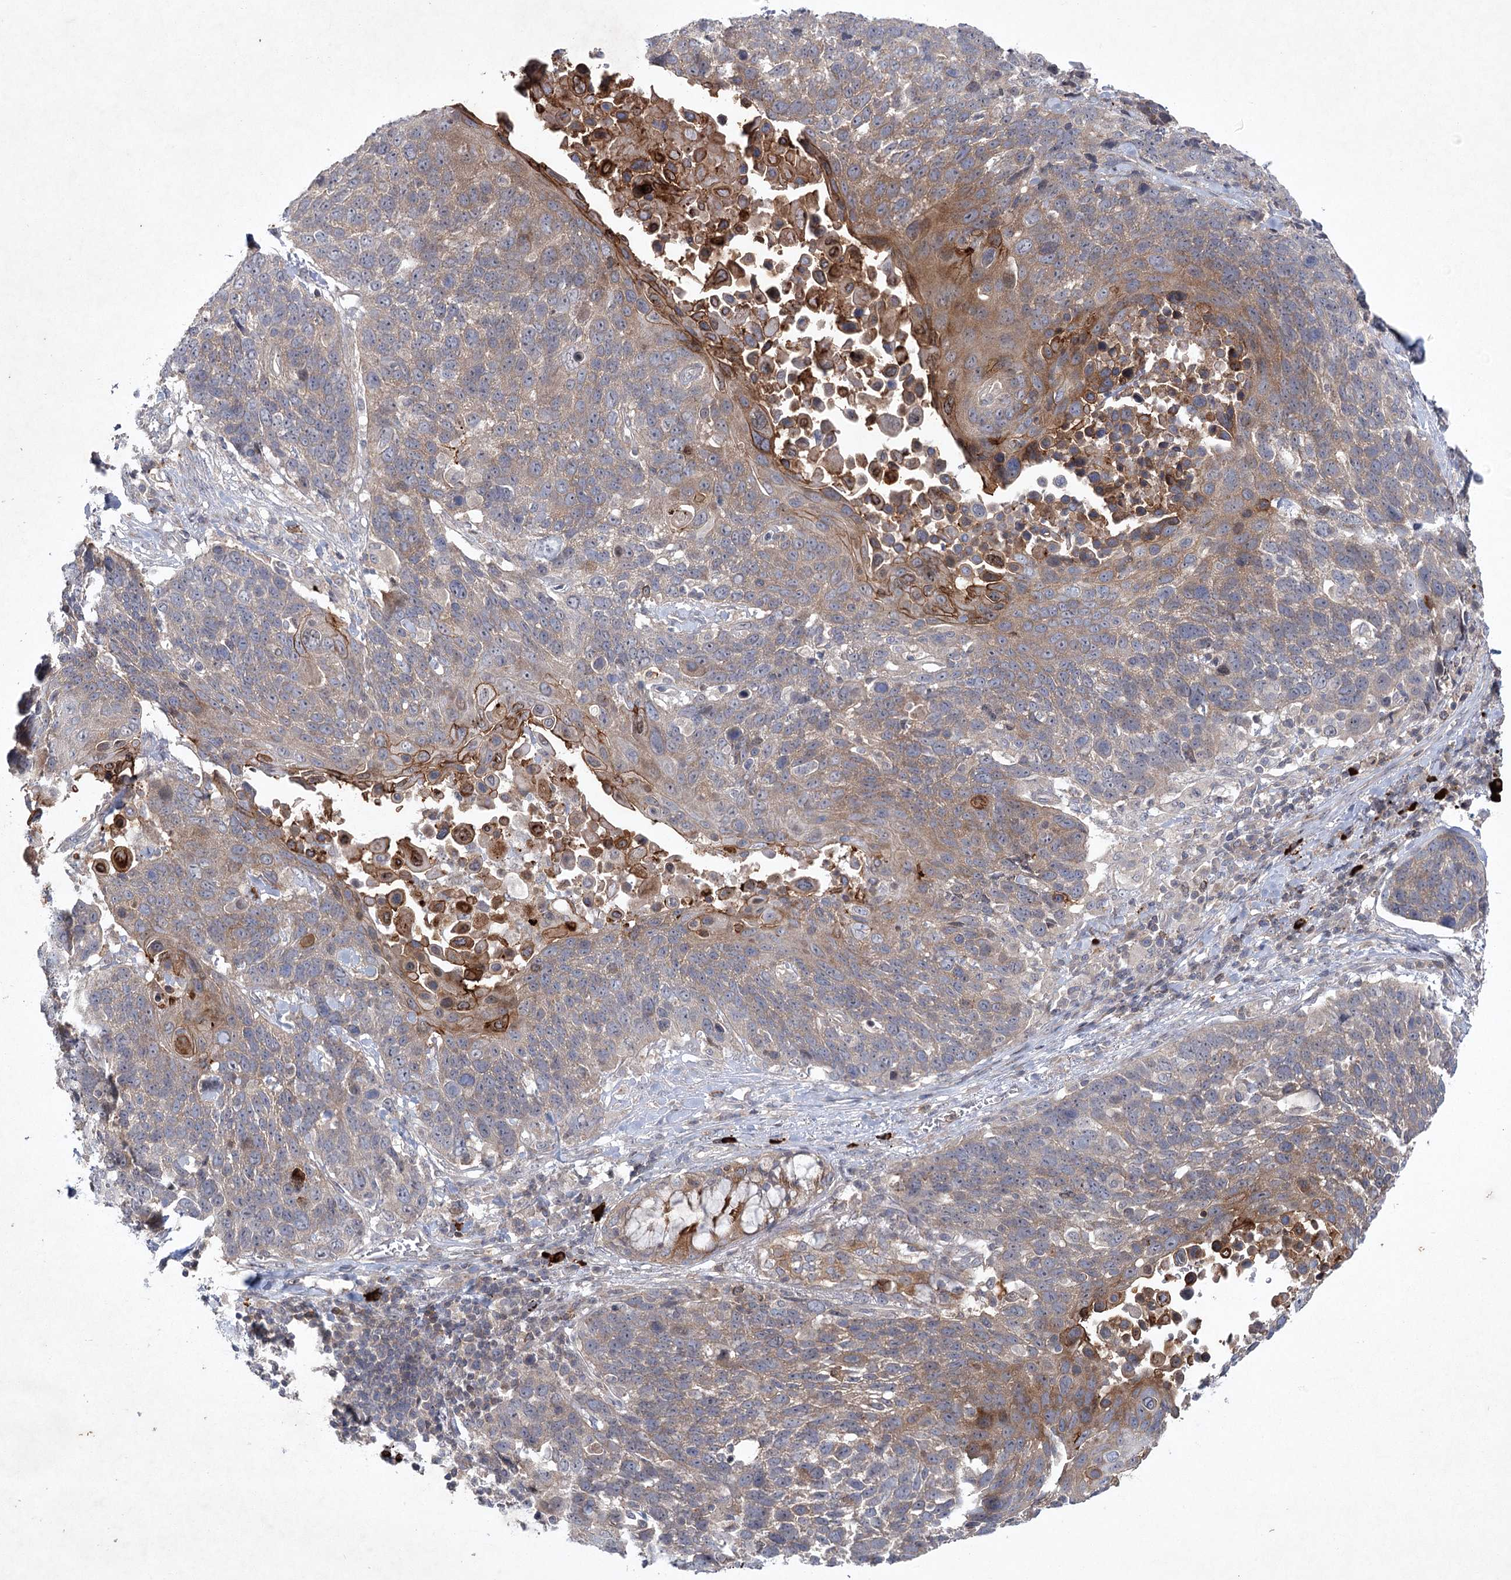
{"staining": {"intensity": "moderate", "quantity": "25%-75%", "location": "cytoplasmic/membranous"}, "tissue": "lung cancer", "cell_type": "Tumor cells", "image_type": "cancer", "snomed": [{"axis": "morphology", "description": "Squamous cell carcinoma, NOS"}, {"axis": "topography", "description": "Lung"}], "caption": "Brown immunohistochemical staining in lung cancer displays moderate cytoplasmic/membranous positivity in approximately 25%-75% of tumor cells.", "gene": "MAP3K13", "patient": {"sex": "male", "age": 66}}